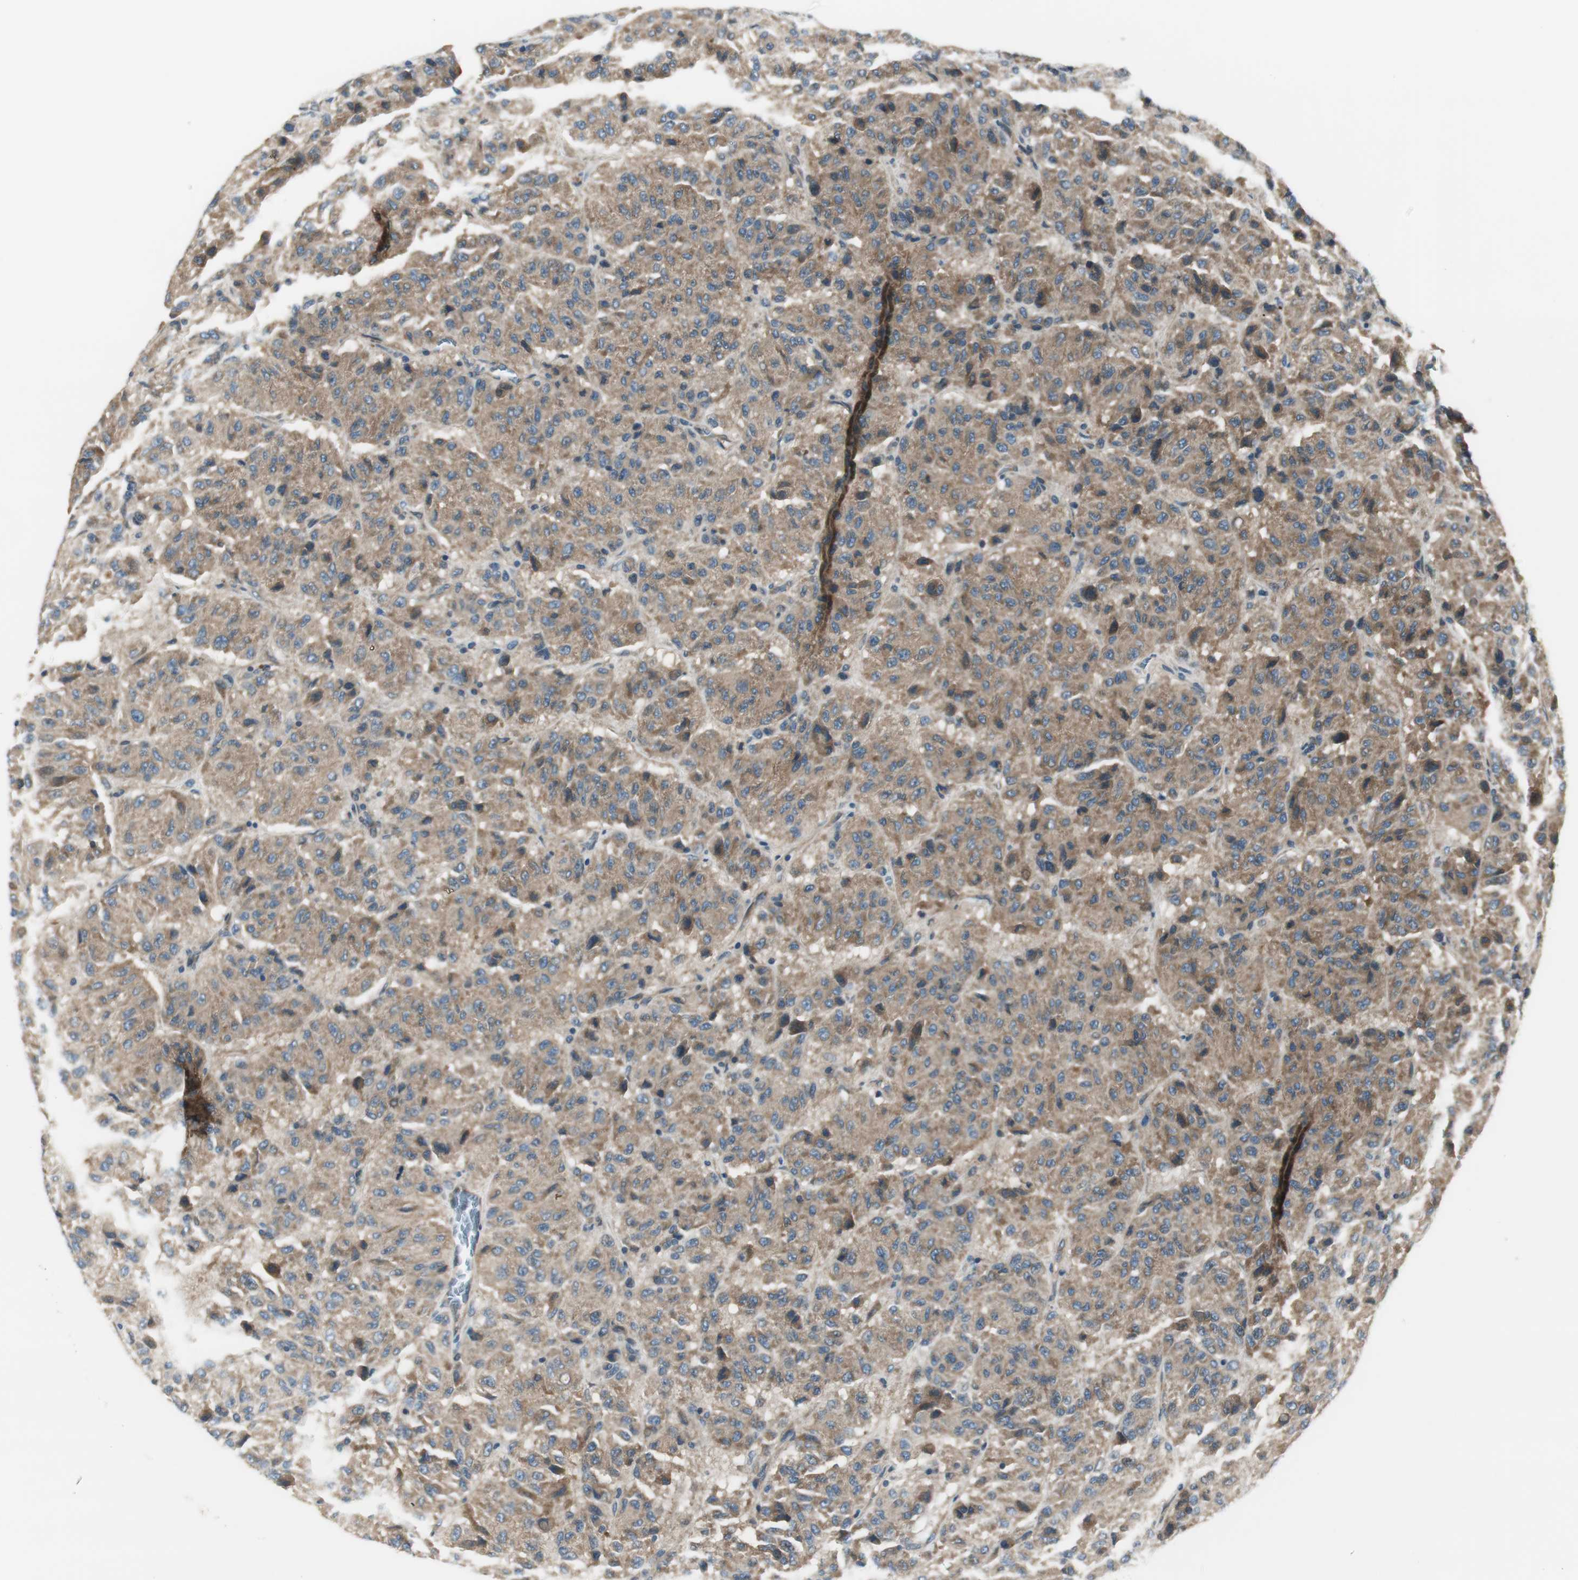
{"staining": {"intensity": "moderate", "quantity": ">75%", "location": "cytoplasmic/membranous"}, "tissue": "melanoma", "cell_type": "Tumor cells", "image_type": "cancer", "snomed": [{"axis": "morphology", "description": "Malignant melanoma, Metastatic site"}, {"axis": "topography", "description": "Lung"}], "caption": "Malignant melanoma (metastatic site) was stained to show a protein in brown. There is medium levels of moderate cytoplasmic/membranous positivity in approximately >75% of tumor cells. Nuclei are stained in blue.", "gene": "PRKAA1", "patient": {"sex": "male", "age": 64}}